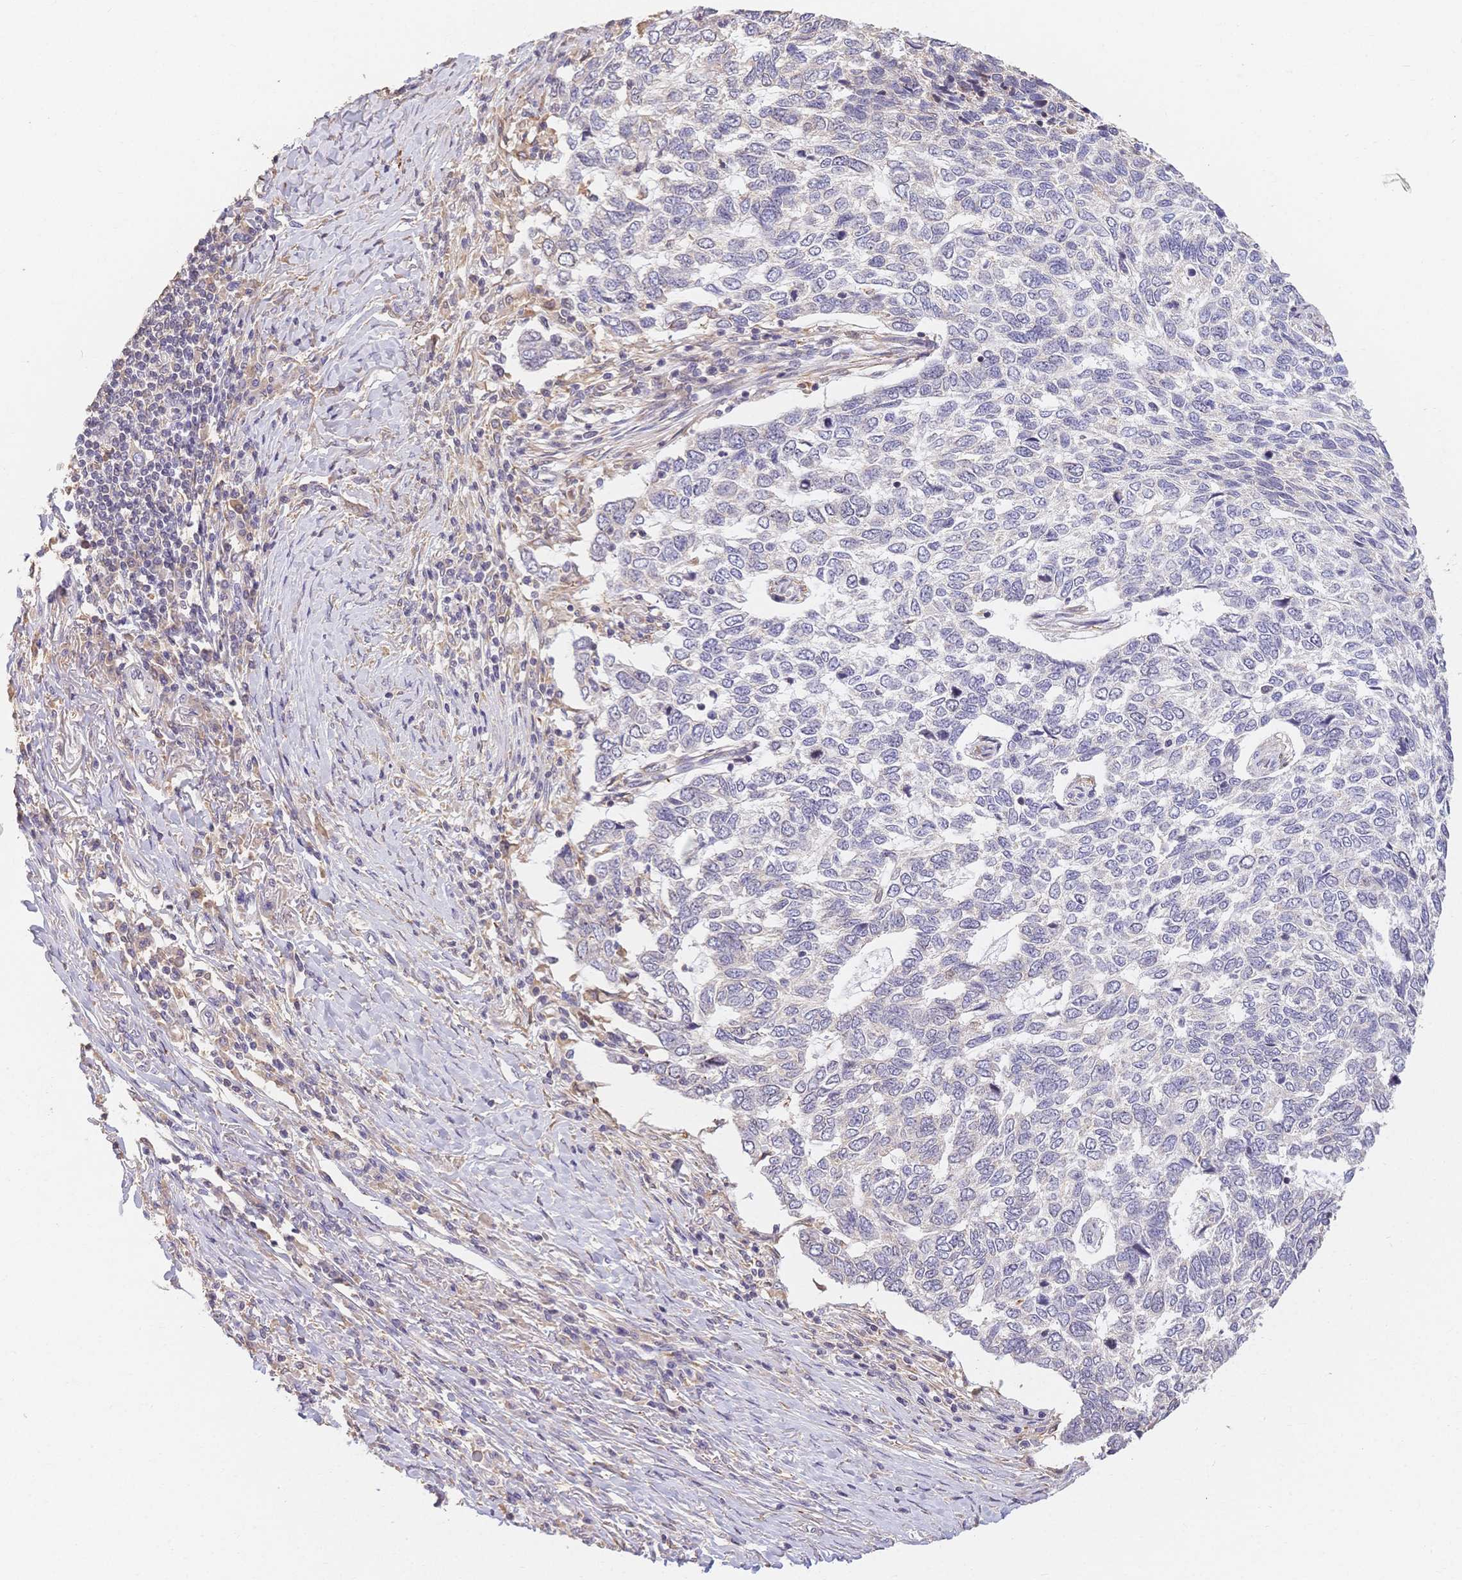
{"staining": {"intensity": "negative", "quantity": "none", "location": "none"}, "tissue": "skin cancer", "cell_type": "Tumor cells", "image_type": "cancer", "snomed": [{"axis": "morphology", "description": "Basal cell carcinoma"}, {"axis": "topography", "description": "Skin"}], "caption": "Skin cancer was stained to show a protein in brown. There is no significant positivity in tumor cells. (DAB immunohistochemistry, high magnification).", "gene": "HS3ST5", "patient": {"sex": "female", "age": 65}}